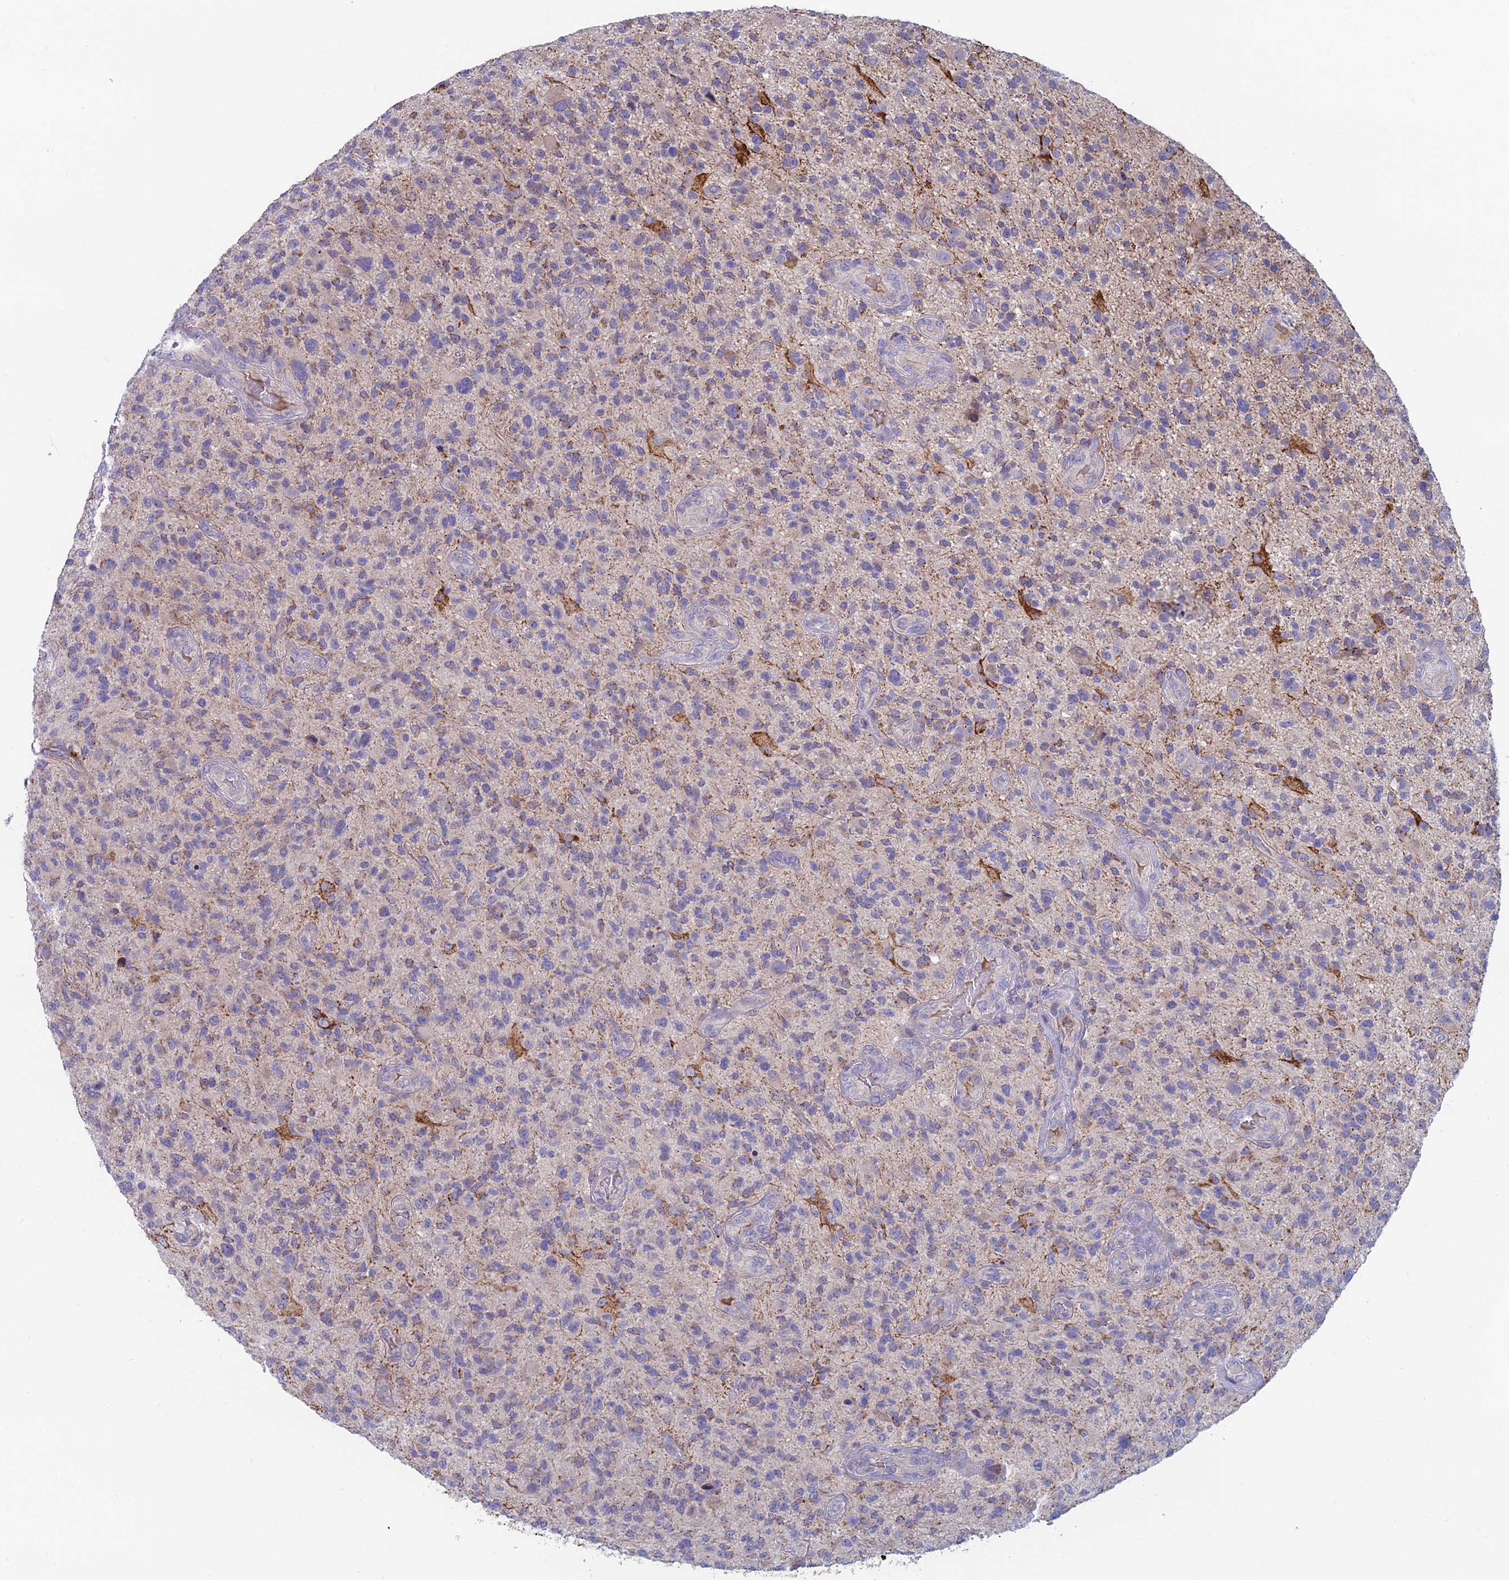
{"staining": {"intensity": "negative", "quantity": "none", "location": "none"}, "tissue": "glioma", "cell_type": "Tumor cells", "image_type": "cancer", "snomed": [{"axis": "morphology", "description": "Glioma, malignant, High grade"}, {"axis": "topography", "description": "Brain"}], "caption": "Immunohistochemistry (IHC) image of human glioma stained for a protein (brown), which shows no positivity in tumor cells.", "gene": "IFTAP", "patient": {"sex": "male", "age": 47}}